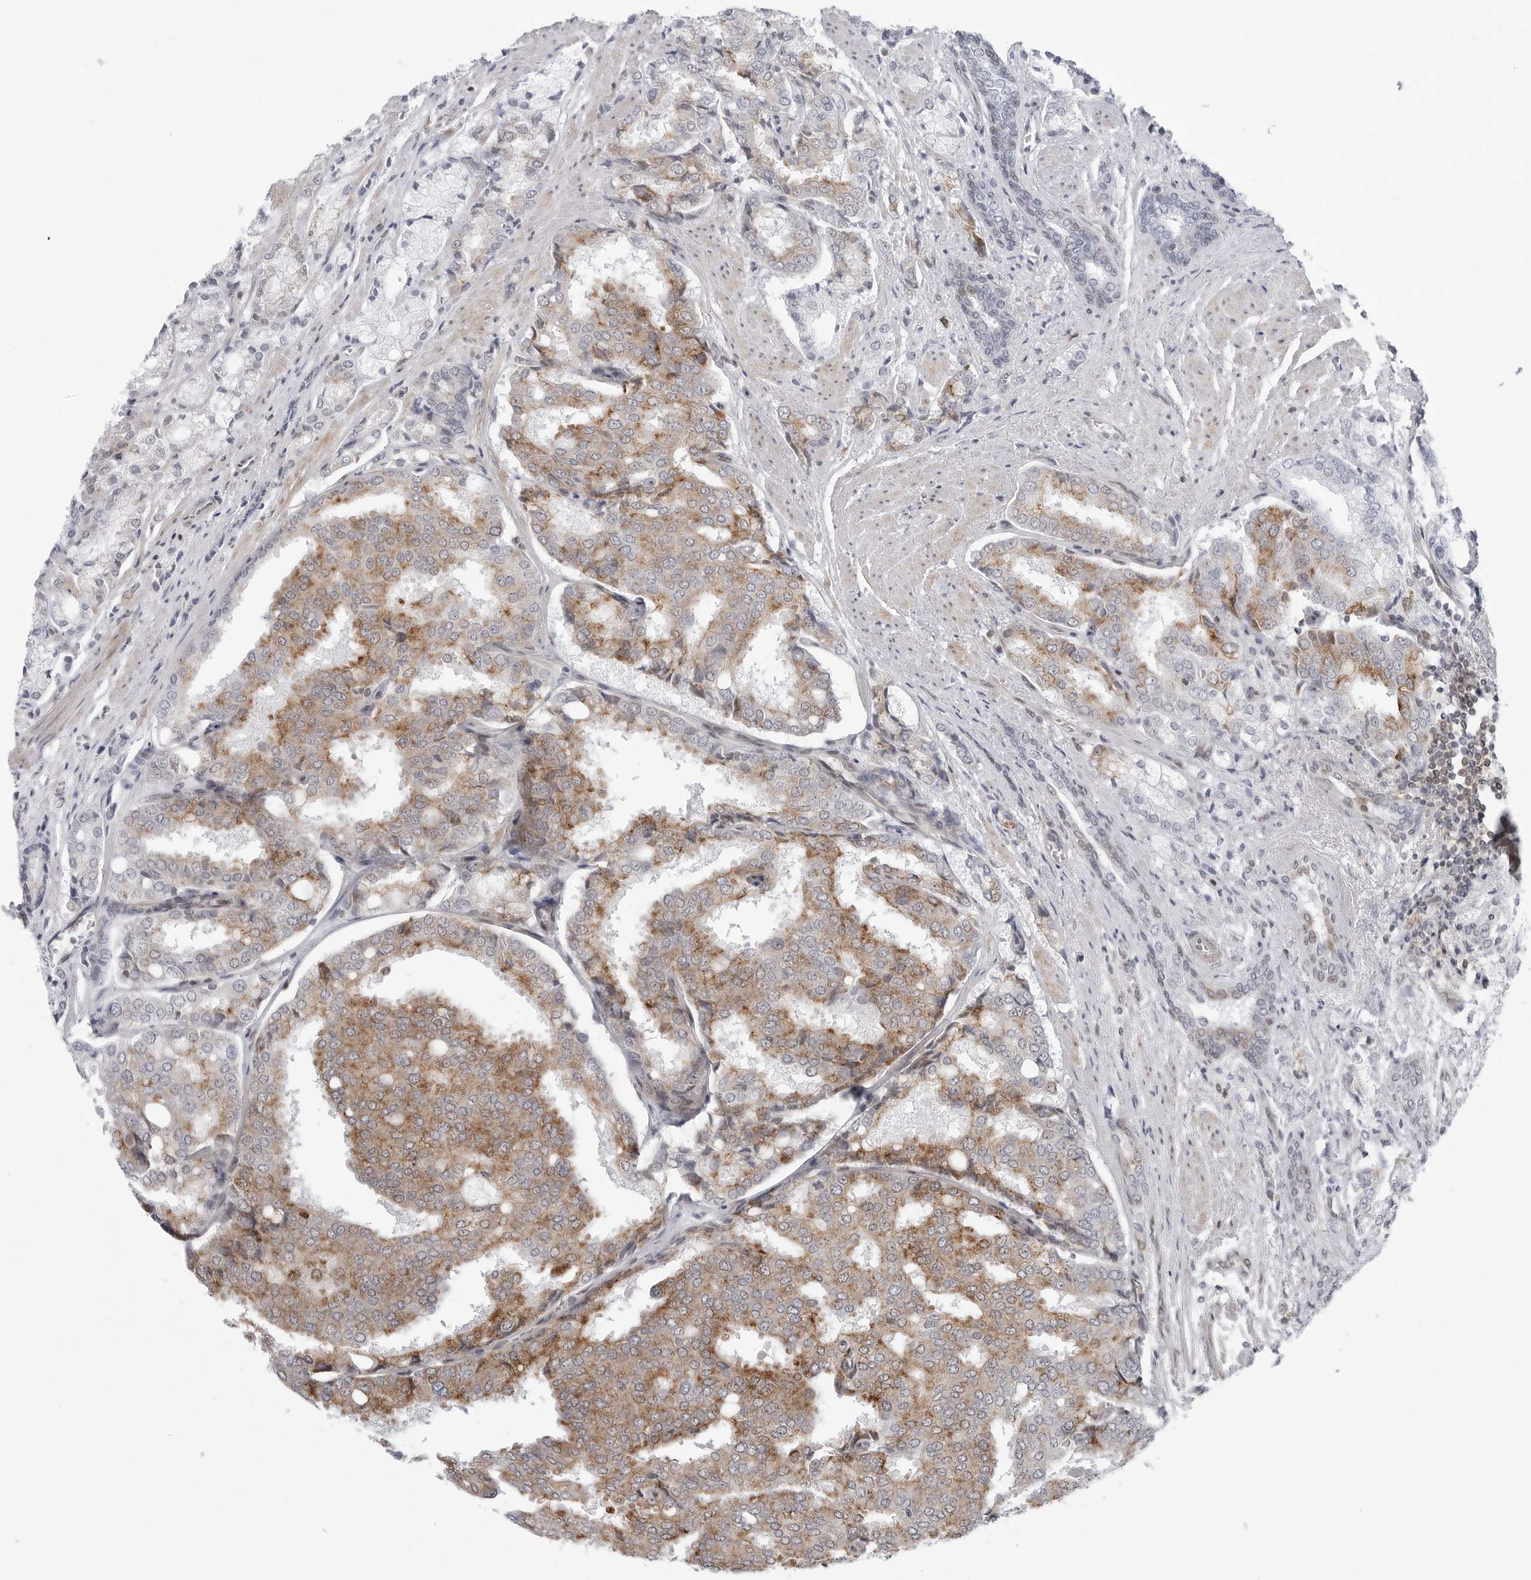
{"staining": {"intensity": "moderate", "quantity": "25%-75%", "location": "cytoplasmic/membranous"}, "tissue": "prostate cancer", "cell_type": "Tumor cells", "image_type": "cancer", "snomed": [{"axis": "morphology", "description": "Adenocarcinoma, High grade"}, {"axis": "topography", "description": "Prostate"}], "caption": "Prostate cancer tissue reveals moderate cytoplasmic/membranous expression in about 25%-75% of tumor cells, visualized by immunohistochemistry.", "gene": "FAM135B", "patient": {"sex": "male", "age": 50}}